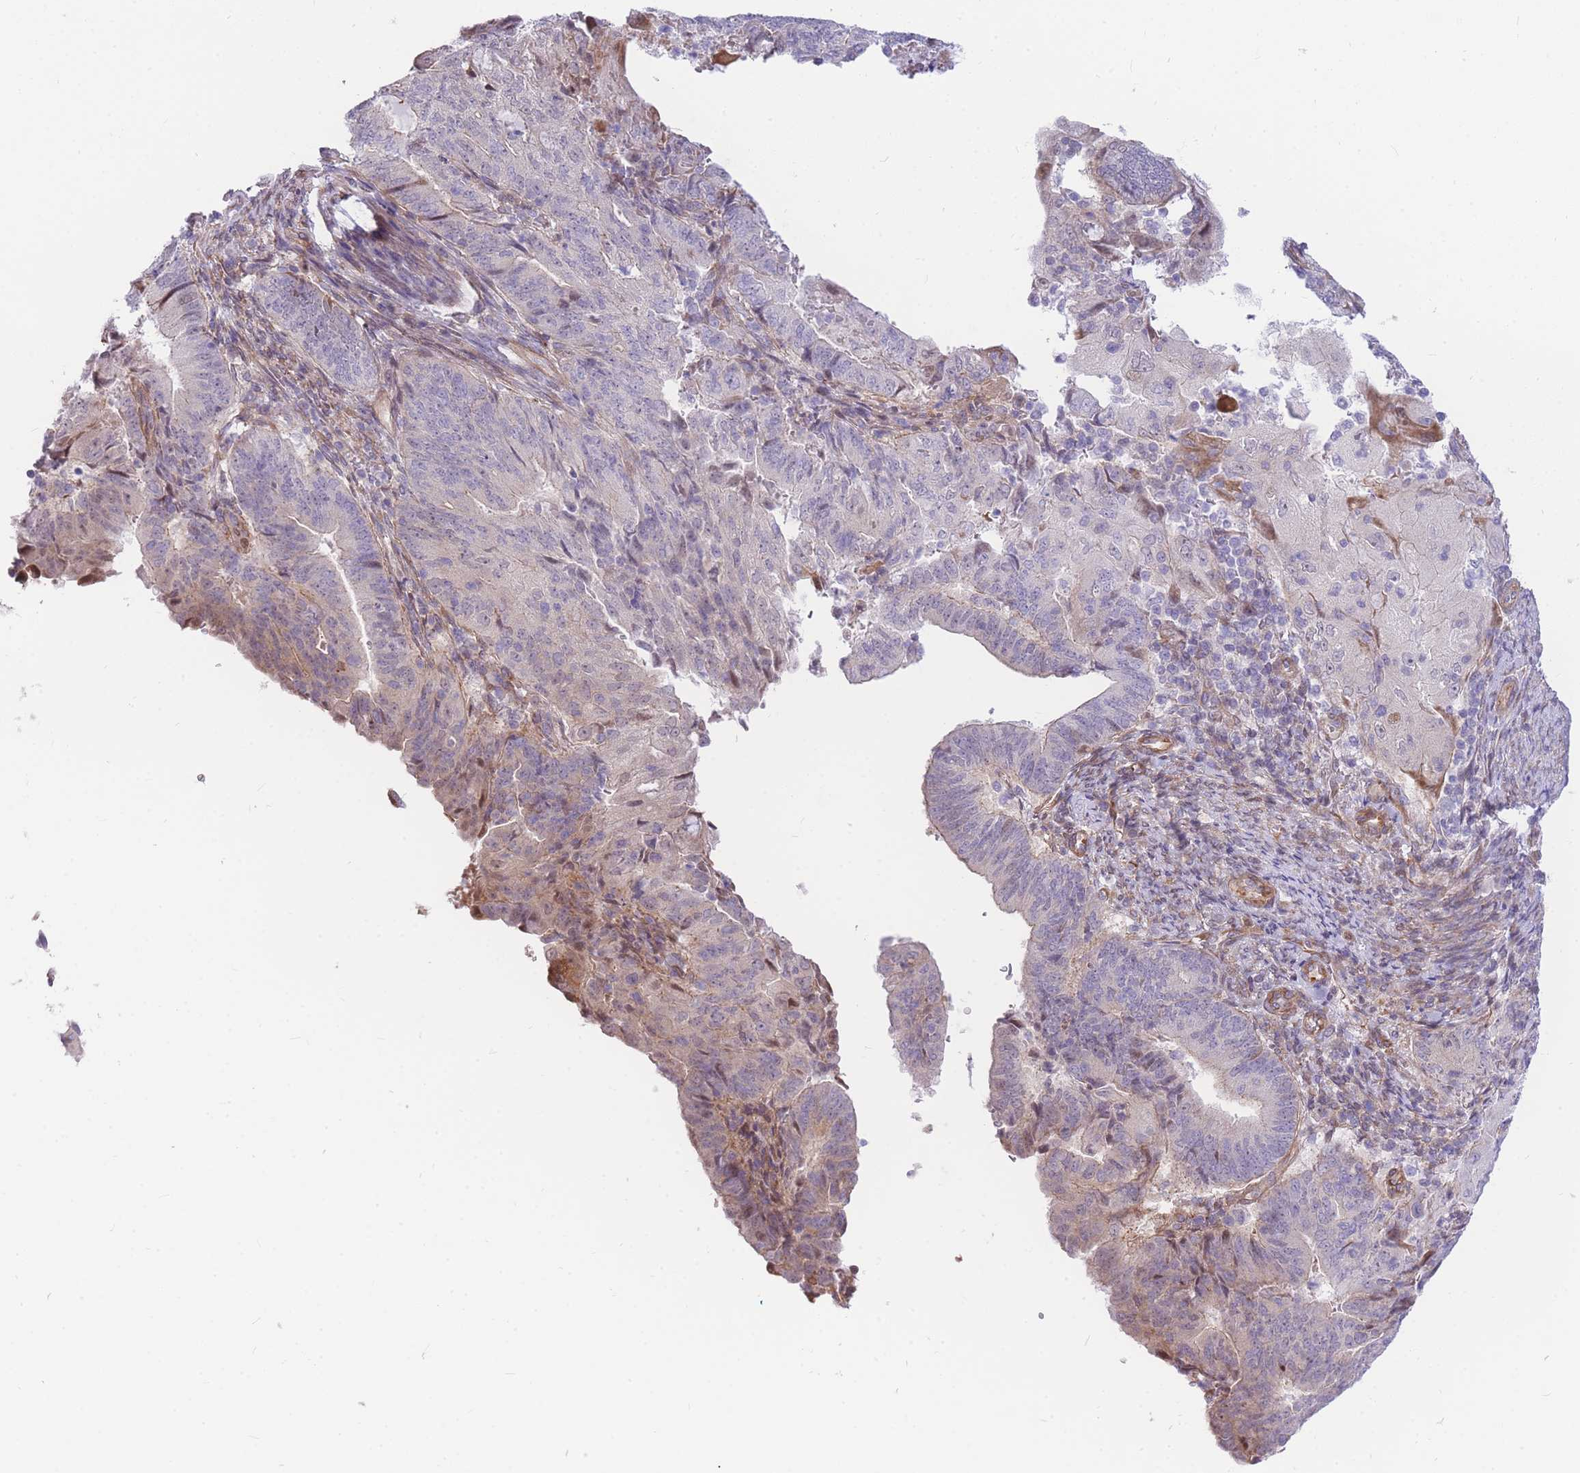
{"staining": {"intensity": "weak", "quantity": "<25%", "location": "cytoplasmic/membranous"}, "tissue": "endometrial cancer", "cell_type": "Tumor cells", "image_type": "cancer", "snomed": [{"axis": "morphology", "description": "Adenocarcinoma, NOS"}, {"axis": "topography", "description": "Endometrium"}], "caption": "Immunohistochemistry (IHC) histopathology image of neoplastic tissue: endometrial cancer (adenocarcinoma) stained with DAB (3,3'-diaminobenzidine) reveals no significant protein expression in tumor cells.", "gene": "S100PBP", "patient": {"sex": "female", "age": 70}}